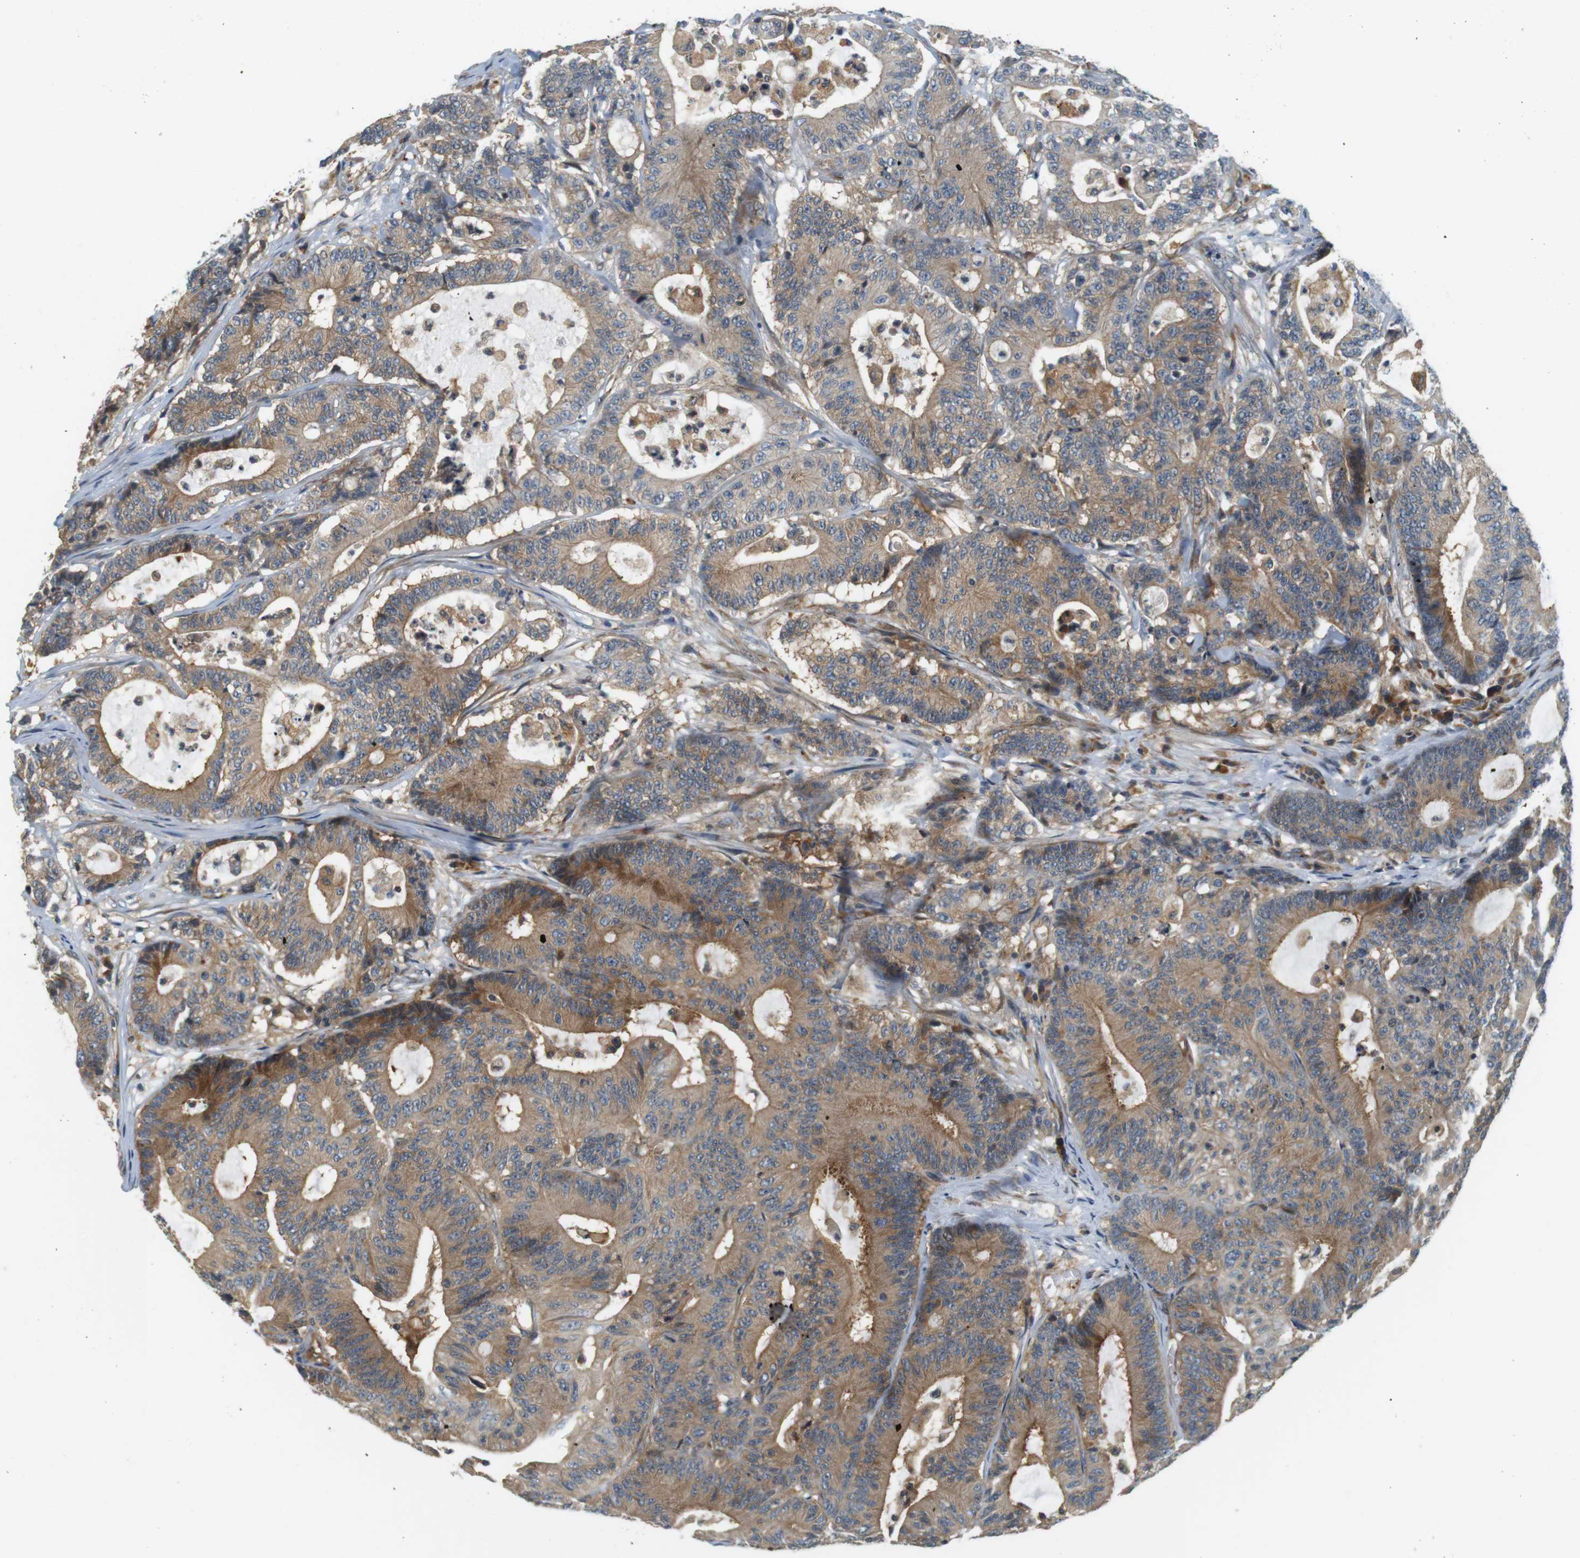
{"staining": {"intensity": "moderate", "quantity": ">75%", "location": "cytoplasmic/membranous"}, "tissue": "colorectal cancer", "cell_type": "Tumor cells", "image_type": "cancer", "snomed": [{"axis": "morphology", "description": "Adenocarcinoma, NOS"}, {"axis": "topography", "description": "Colon"}], "caption": "This histopathology image displays immunohistochemistry staining of human colorectal cancer, with medium moderate cytoplasmic/membranous staining in approximately >75% of tumor cells.", "gene": "SH3GLB1", "patient": {"sex": "female", "age": 84}}